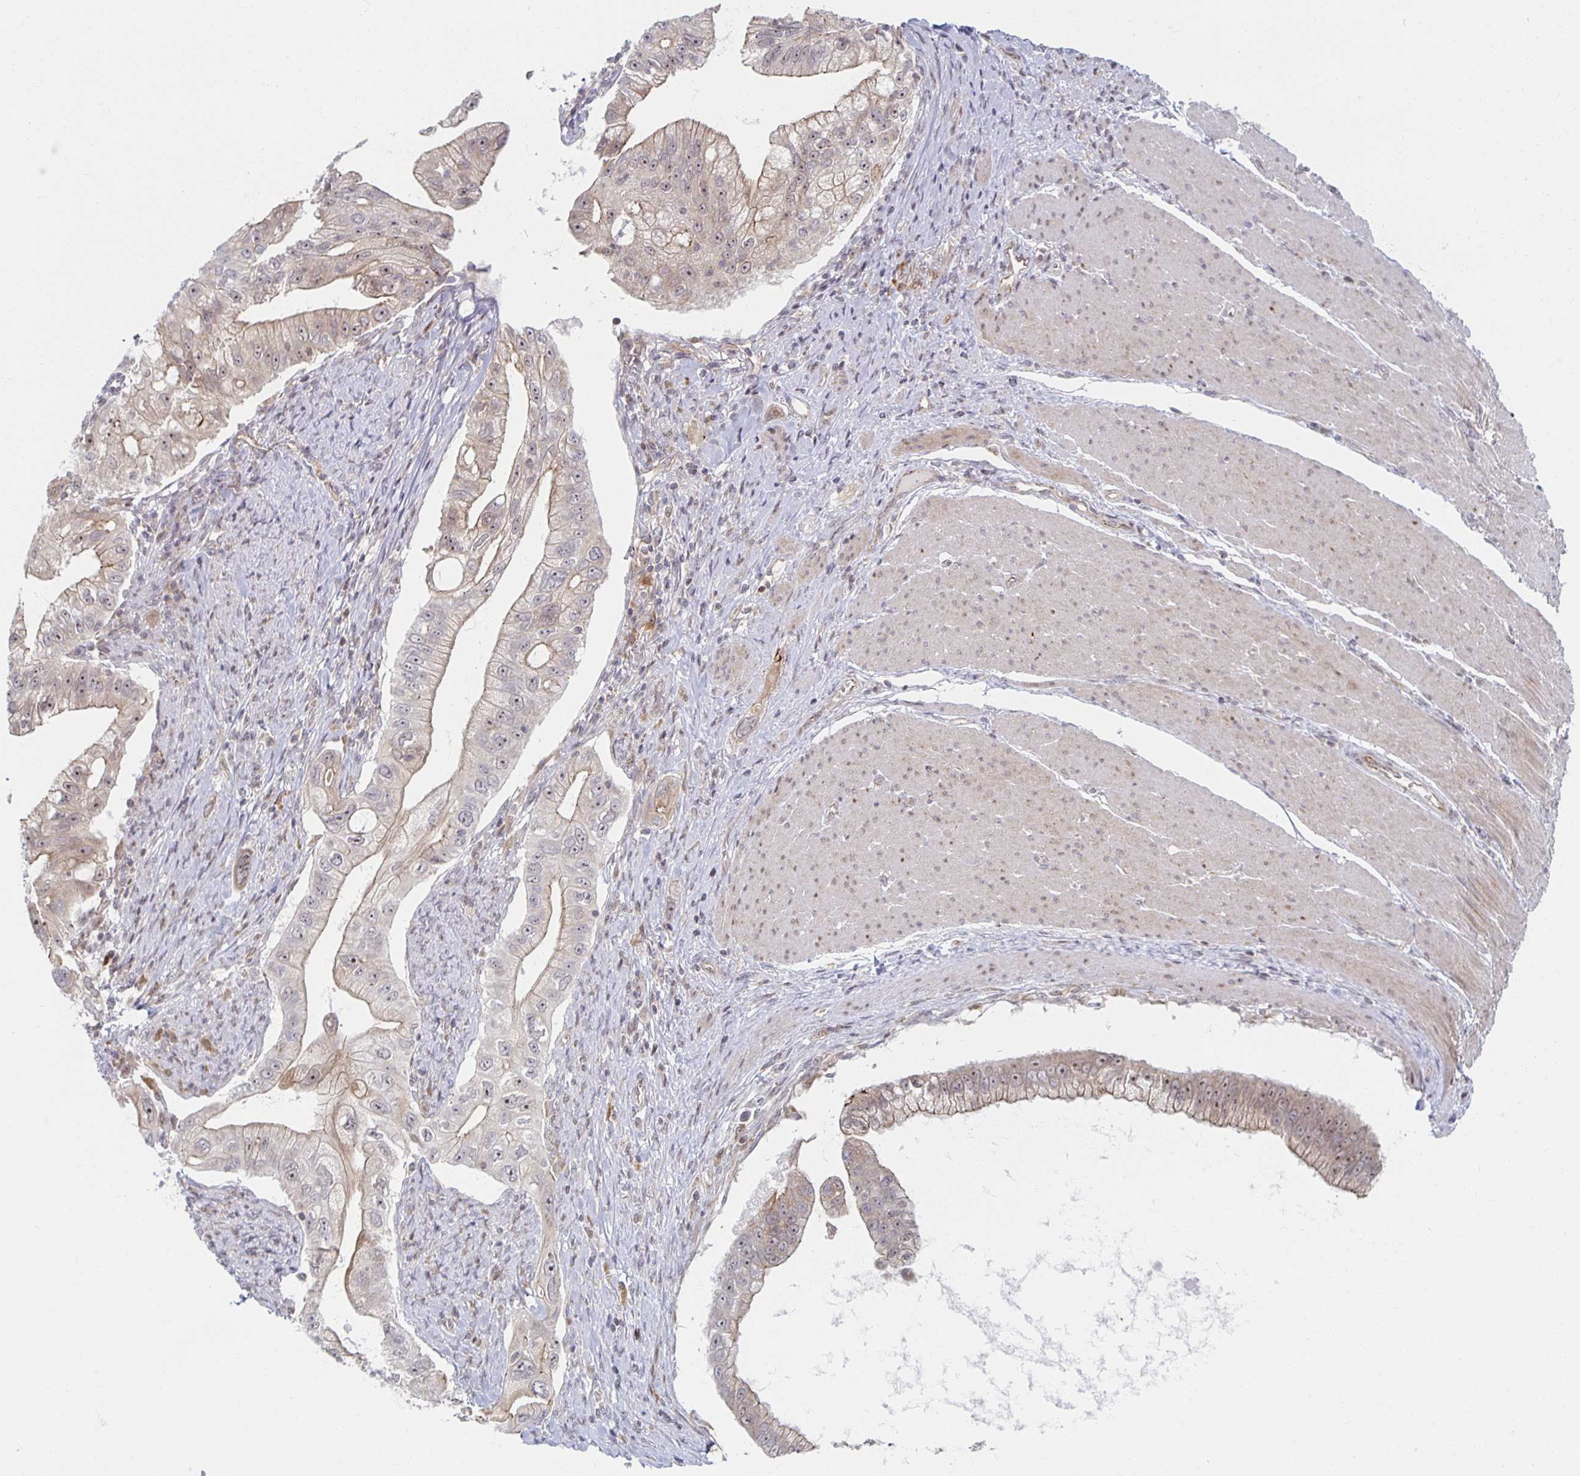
{"staining": {"intensity": "weak", "quantity": "25%-75%", "location": "cytoplasmic/membranous,nuclear"}, "tissue": "pancreatic cancer", "cell_type": "Tumor cells", "image_type": "cancer", "snomed": [{"axis": "morphology", "description": "Adenocarcinoma, NOS"}, {"axis": "topography", "description": "Pancreas"}], "caption": "Immunohistochemical staining of human pancreatic cancer (adenocarcinoma) reveals low levels of weak cytoplasmic/membranous and nuclear staining in about 25%-75% of tumor cells.", "gene": "HCFC1R1", "patient": {"sex": "male", "age": 70}}